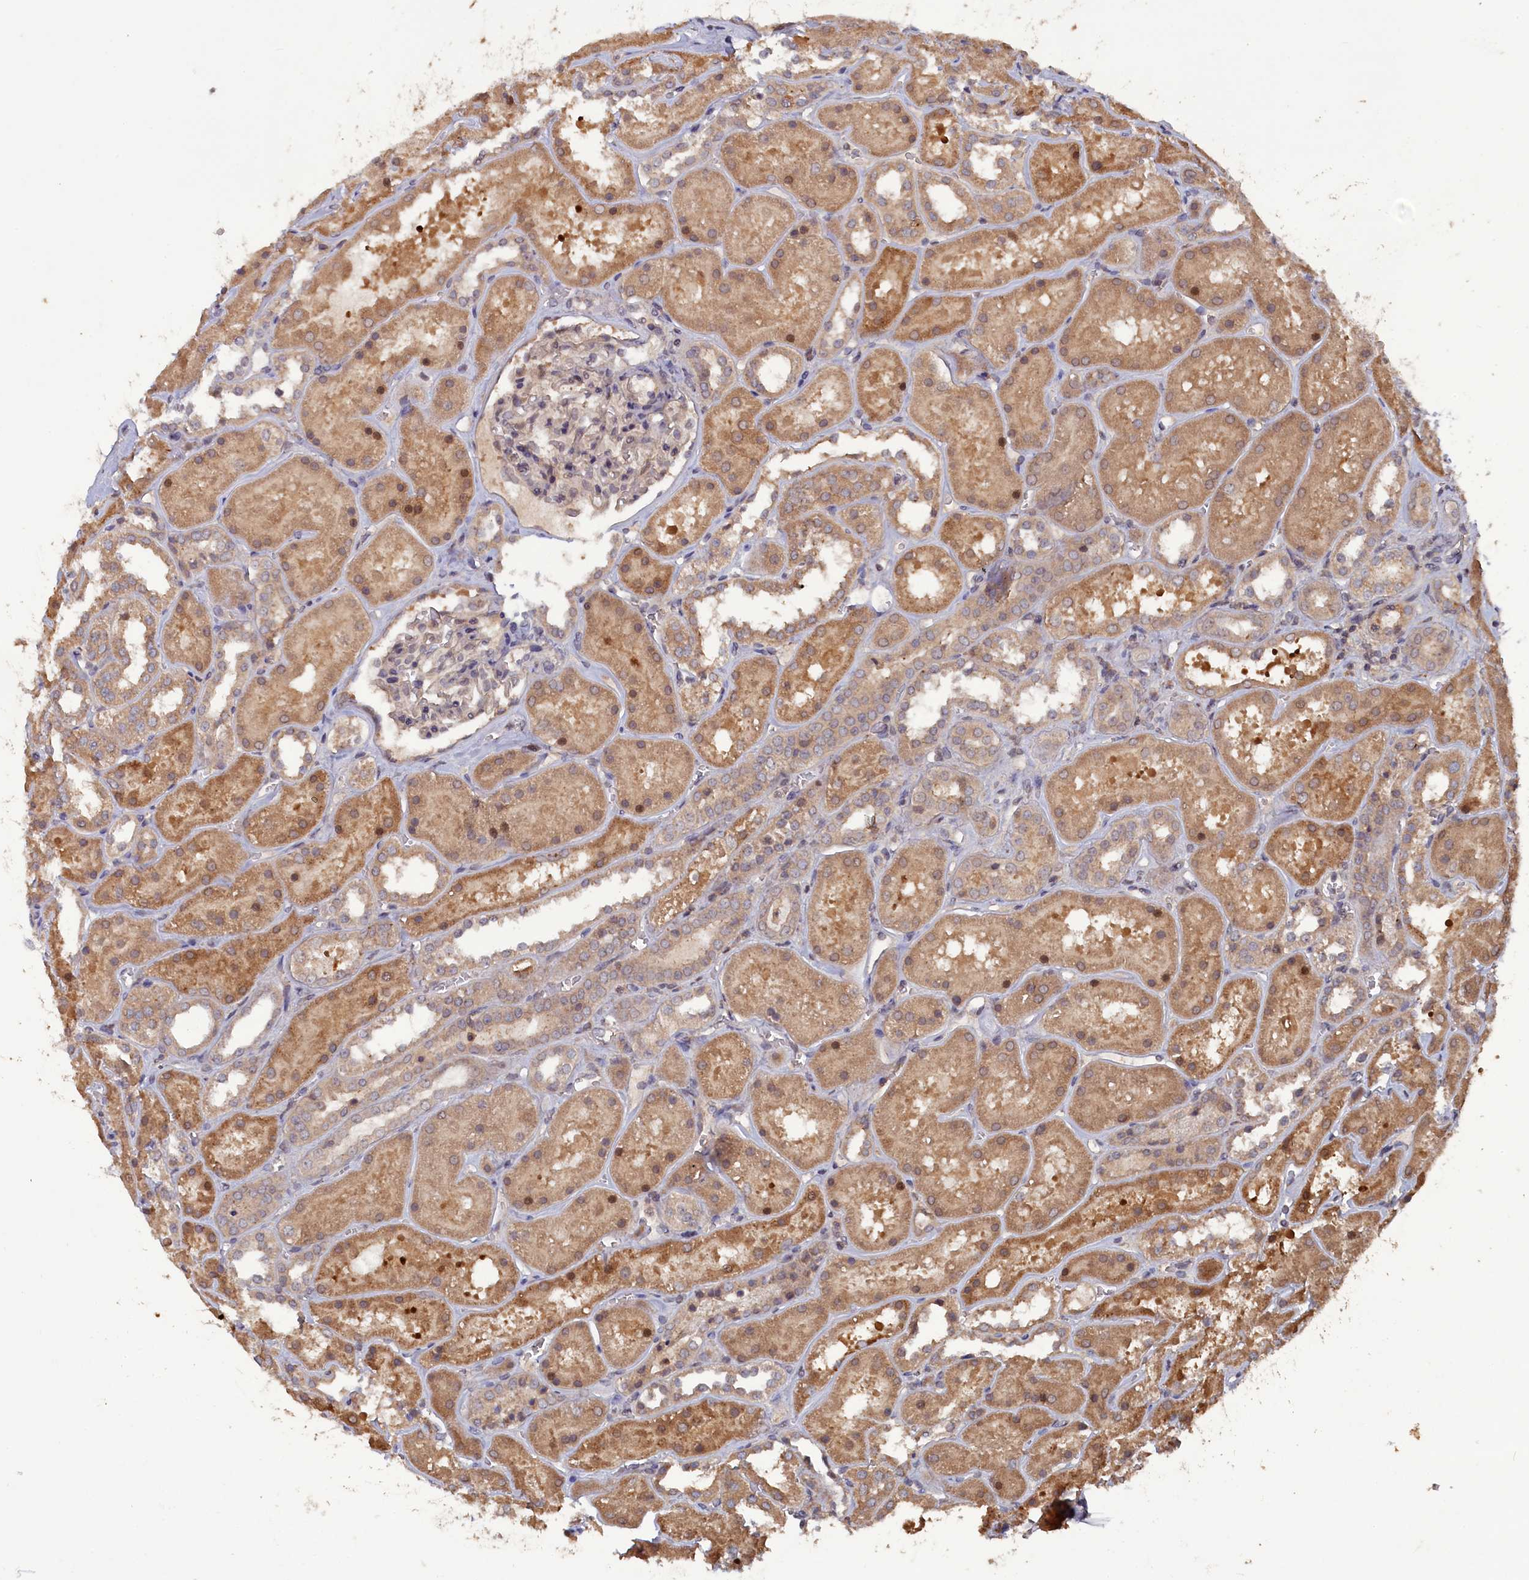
{"staining": {"intensity": "negative", "quantity": "none", "location": "none"}, "tissue": "kidney", "cell_type": "Cells in glomeruli", "image_type": "normal", "snomed": [{"axis": "morphology", "description": "Normal tissue, NOS"}, {"axis": "topography", "description": "Kidney"}], "caption": "The histopathology image reveals no staining of cells in glomeruli in benign kidney.", "gene": "TMC5", "patient": {"sex": "female", "age": 41}}